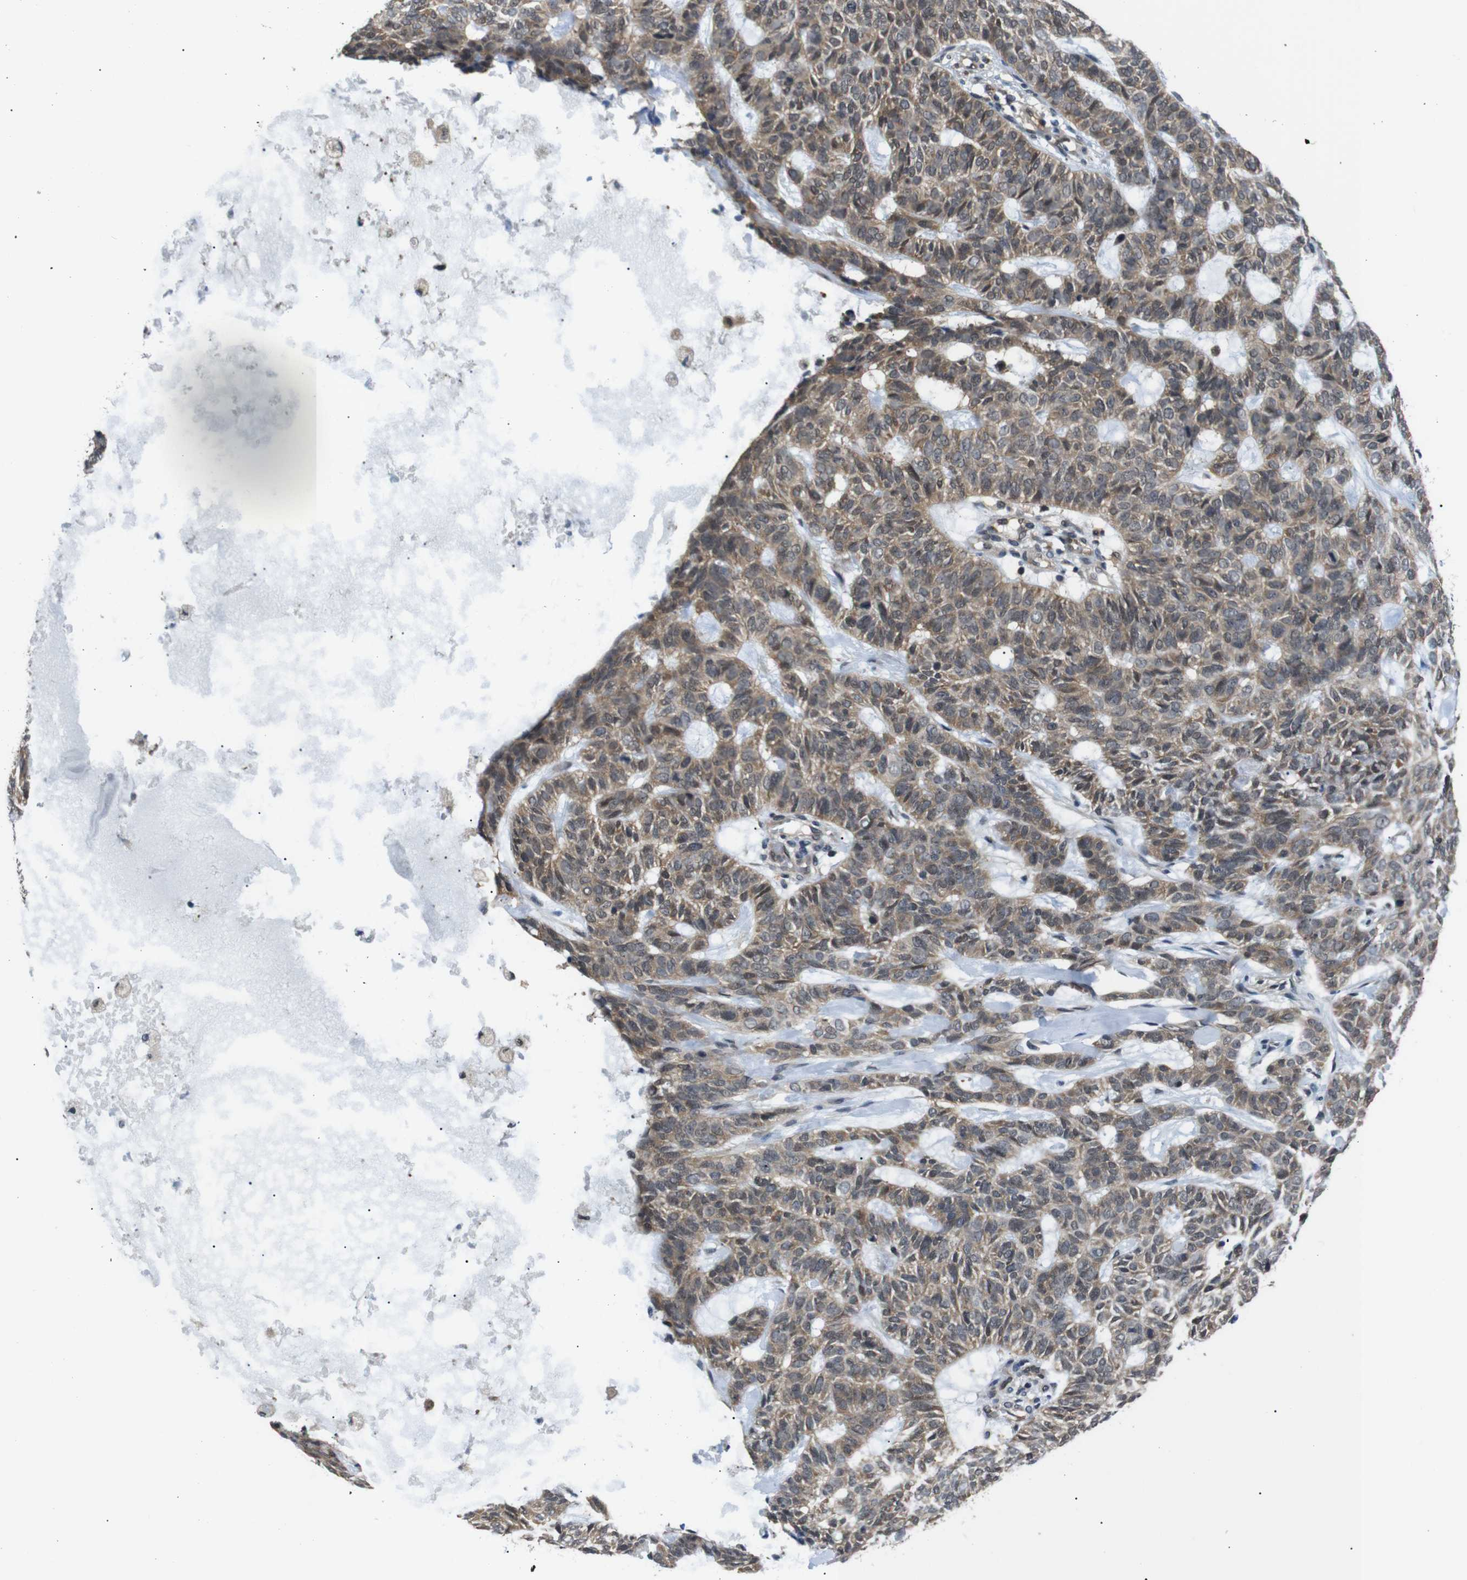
{"staining": {"intensity": "moderate", "quantity": ">75%", "location": "cytoplasmic/membranous"}, "tissue": "skin cancer", "cell_type": "Tumor cells", "image_type": "cancer", "snomed": [{"axis": "morphology", "description": "Basal cell carcinoma"}, {"axis": "topography", "description": "Skin"}], "caption": "Tumor cells exhibit moderate cytoplasmic/membranous staining in about >75% of cells in skin cancer.", "gene": "UBXN1", "patient": {"sex": "male", "age": 87}}